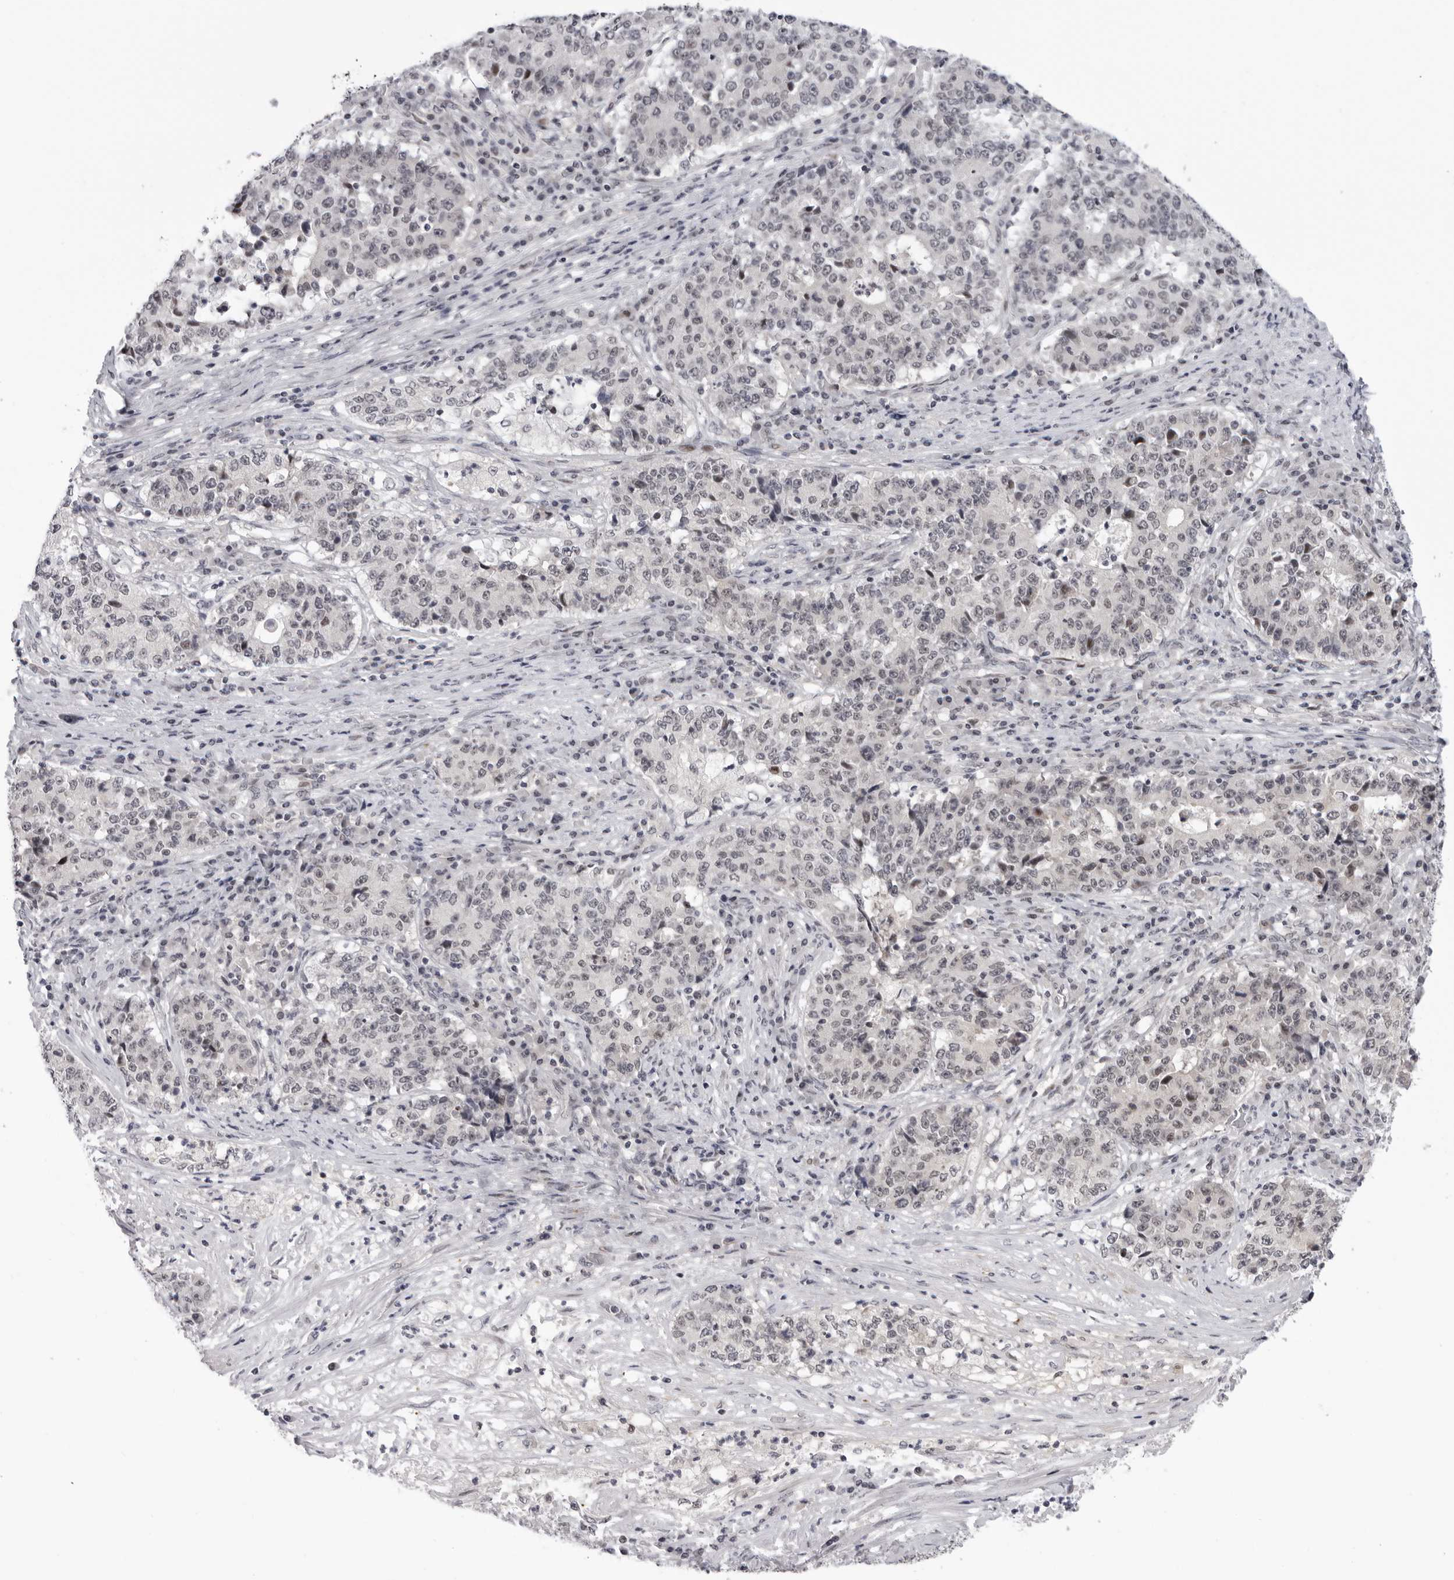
{"staining": {"intensity": "weak", "quantity": "<25%", "location": "nuclear"}, "tissue": "stomach cancer", "cell_type": "Tumor cells", "image_type": "cancer", "snomed": [{"axis": "morphology", "description": "Adenocarcinoma, NOS"}, {"axis": "topography", "description": "Stomach"}], "caption": "Tumor cells are negative for brown protein staining in stomach adenocarcinoma. The staining was performed using DAB (3,3'-diaminobenzidine) to visualize the protein expression in brown, while the nuclei were stained in blue with hematoxylin (Magnification: 20x).", "gene": "ALPK2", "patient": {"sex": "male", "age": 59}}